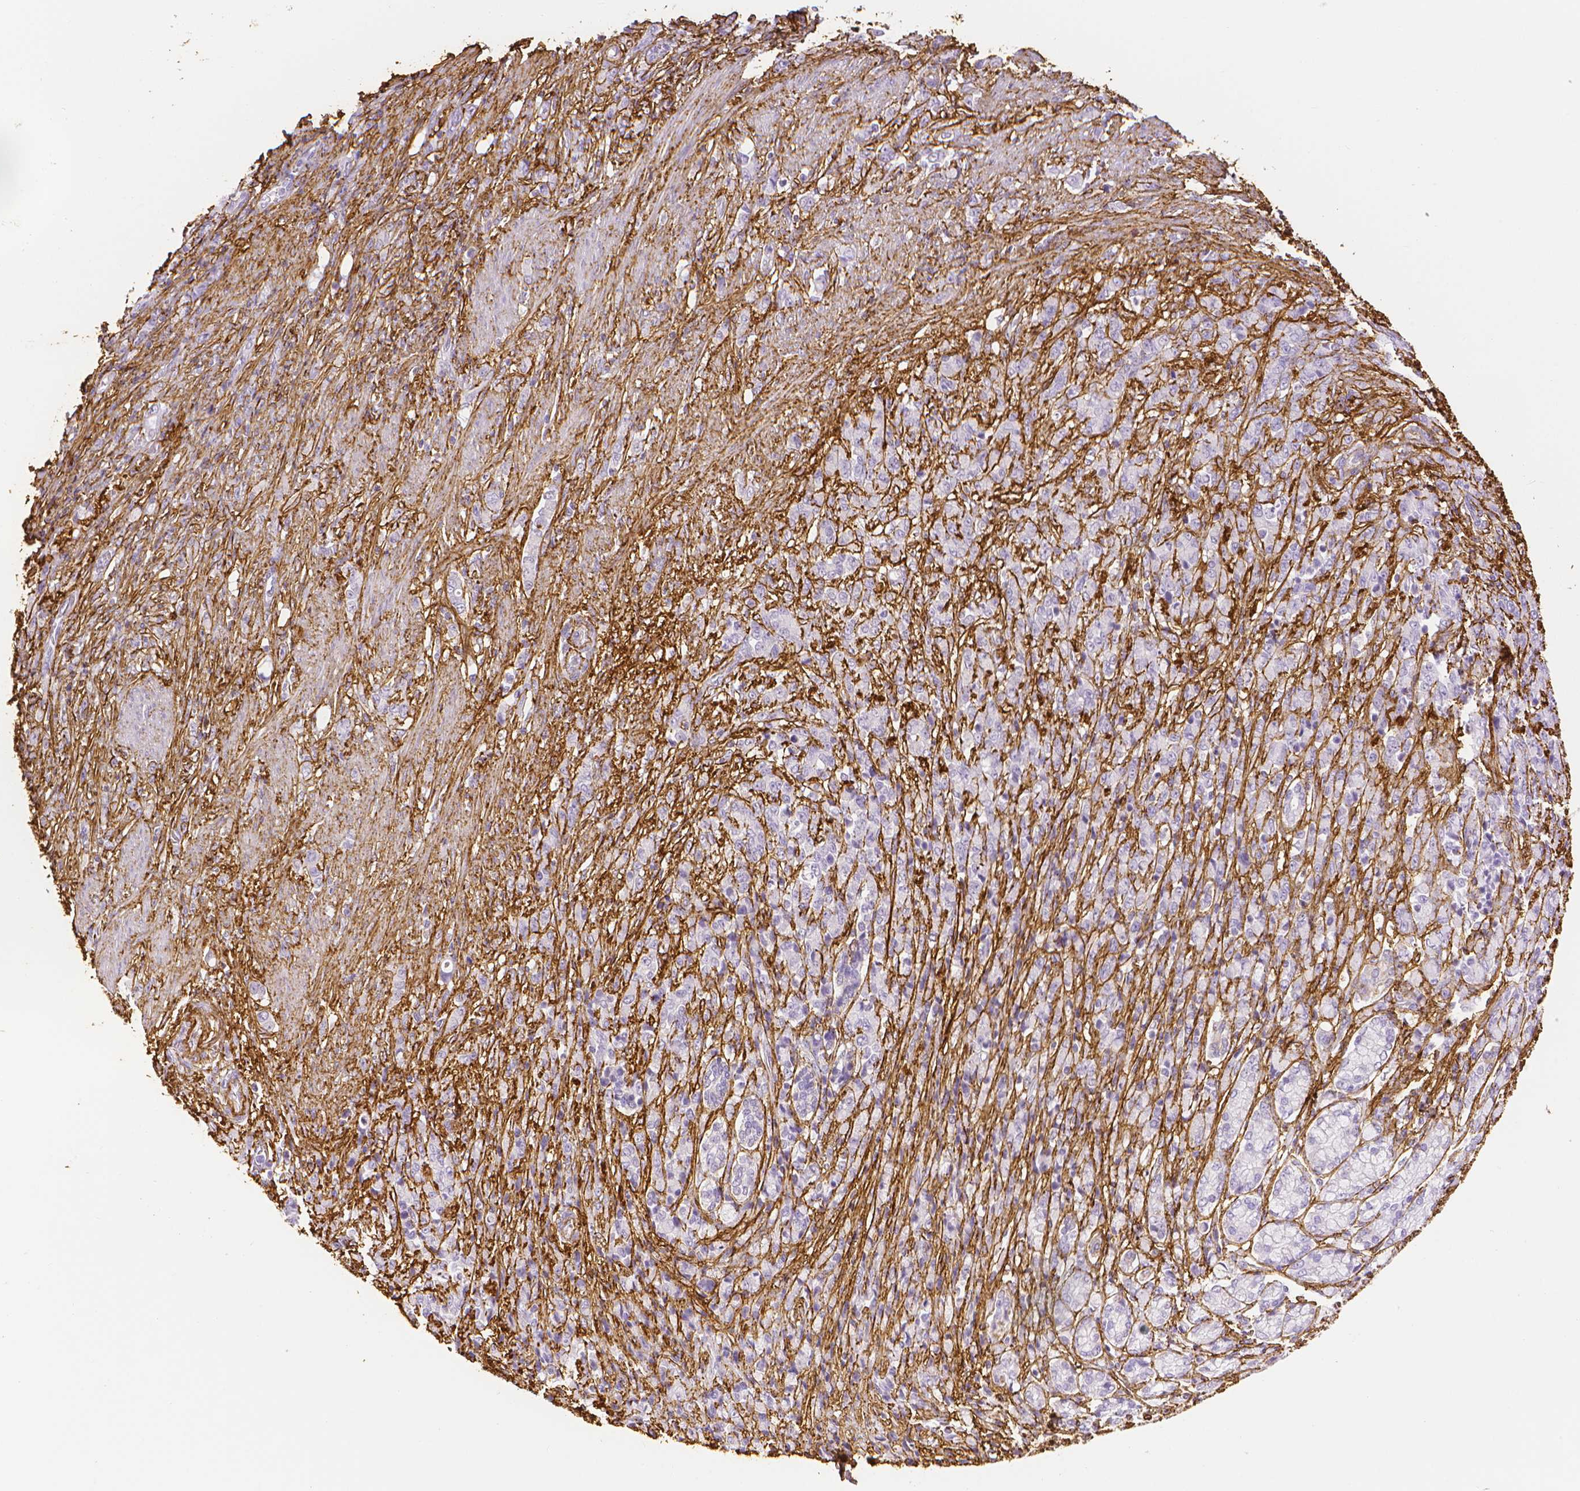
{"staining": {"intensity": "negative", "quantity": "none", "location": "none"}, "tissue": "stomach cancer", "cell_type": "Tumor cells", "image_type": "cancer", "snomed": [{"axis": "morphology", "description": "Adenocarcinoma, NOS"}, {"axis": "topography", "description": "Stomach"}], "caption": "Protein analysis of stomach adenocarcinoma shows no significant staining in tumor cells.", "gene": "FBN1", "patient": {"sex": "female", "age": 79}}